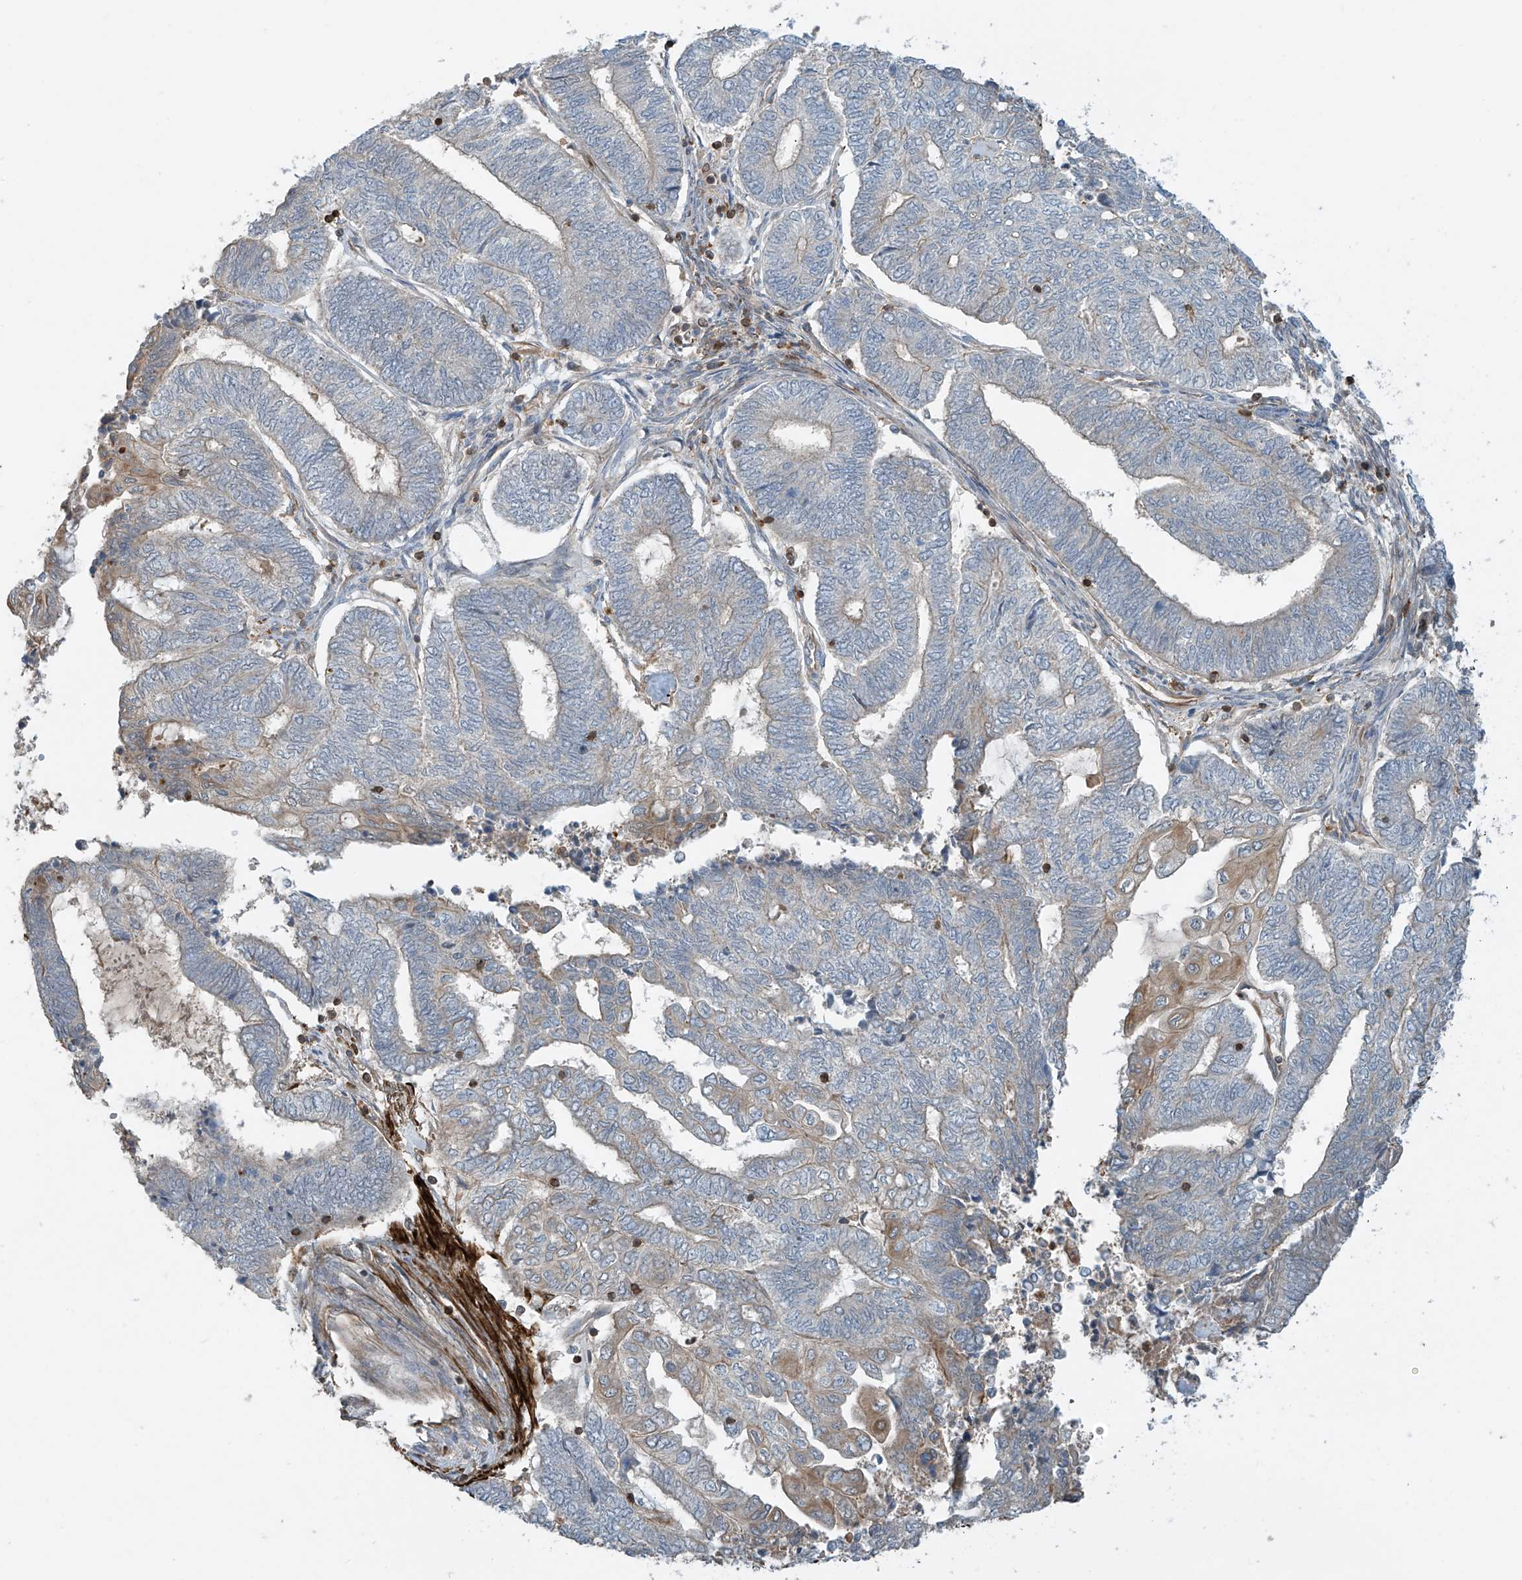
{"staining": {"intensity": "weak", "quantity": "<25%", "location": "cytoplasmic/membranous"}, "tissue": "endometrial cancer", "cell_type": "Tumor cells", "image_type": "cancer", "snomed": [{"axis": "morphology", "description": "Adenocarcinoma, NOS"}, {"axis": "topography", "description": "Uterus"}, {"axis": "topography", "description": "Endometrium"}], "caption": "Tumor cells show no significant staining in adenocarcinoma (endometrial). Nuclei are stained in blue.", "gene": "SH3BGRL3", "patient": {"sex": "female", "age": 70}}